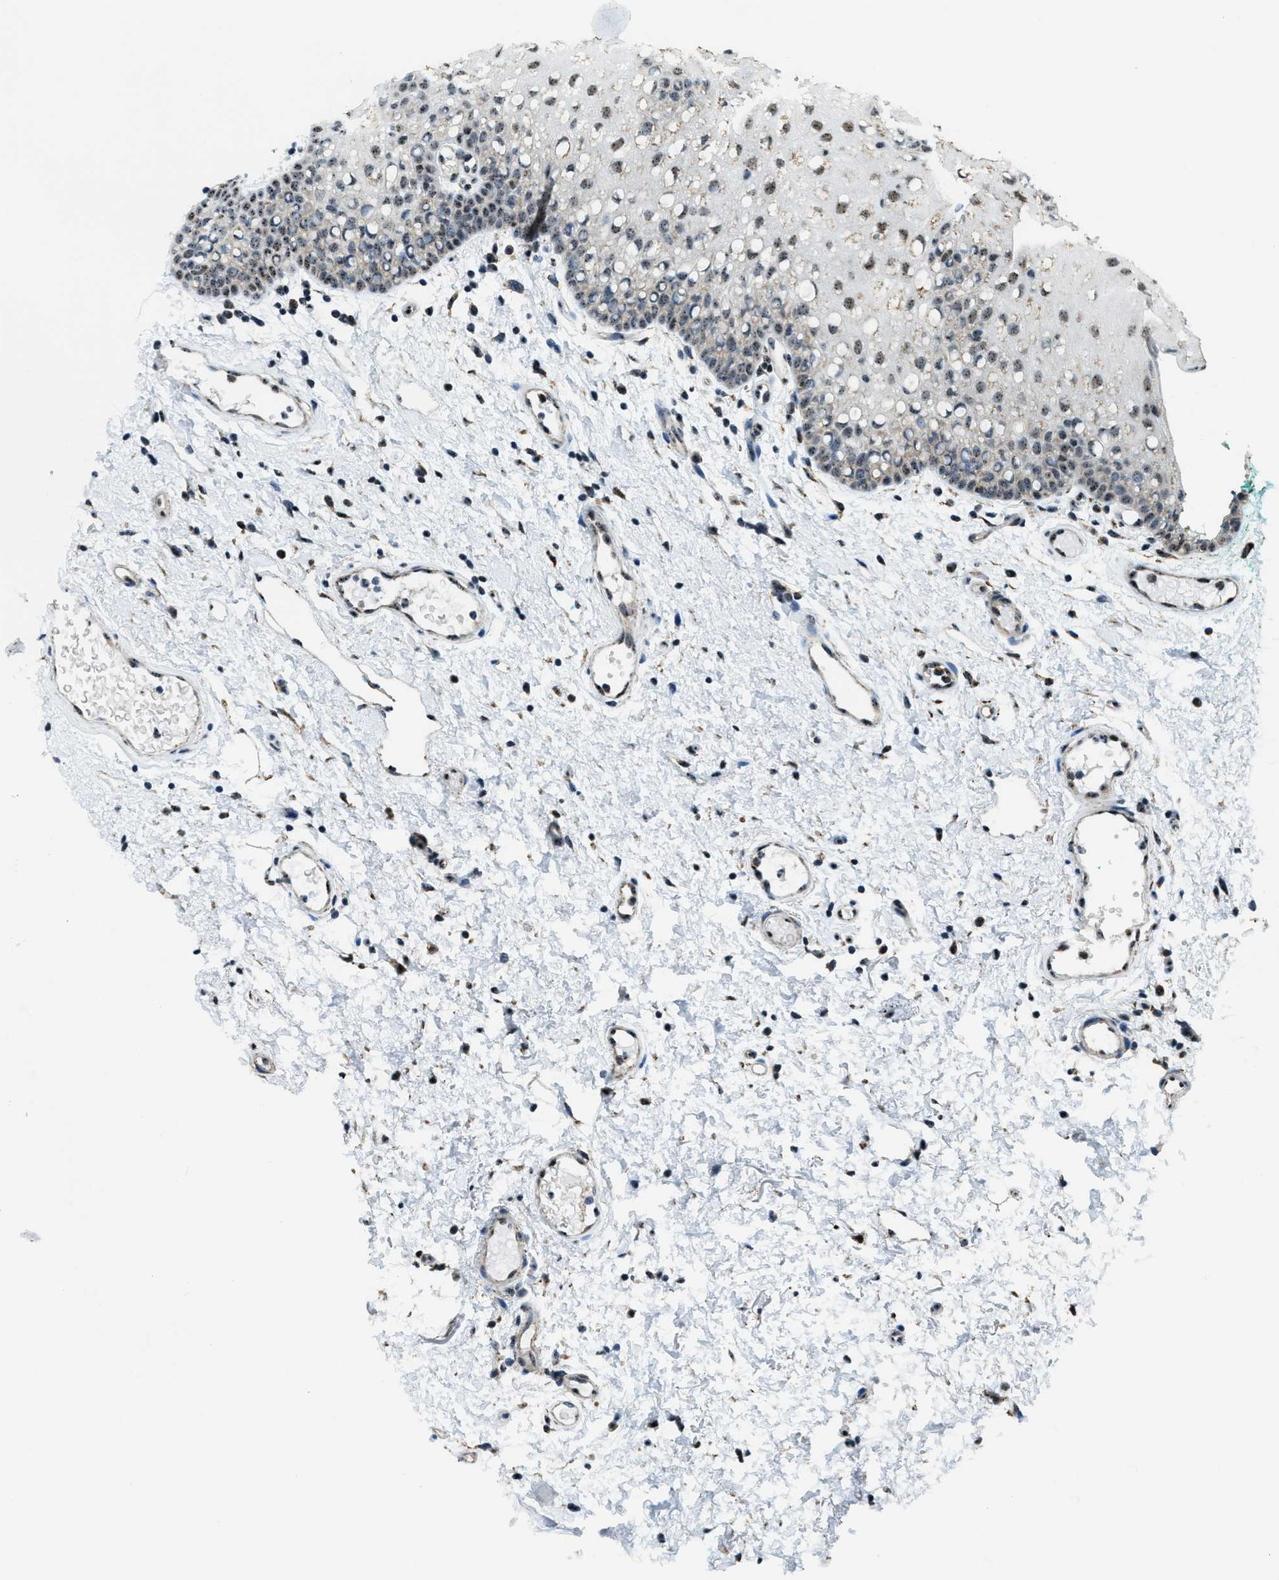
{"staining": {"intensity": "moderate", "quantity": ">75%", "location": "nuclear"}, "tissue": "oral mucosa", "cell_type": "Squamous epithelial cells", "image_type": "normal", "snomed": [{"axis": "morphology", "description": "Normal tissue, NOS"}, {"axis": "morphology", "description": "Squamous cell carcinoma, NOS"}, {"axis": "topography", "description": "Oral tissue"}, {"axis": "topography", "description": "Salivary gland"}, {"axis": "topography", "description": "Head-Neck"}], "caption": "Human oral mucosa stained for a protein (brown) demonstrates moderate nuclear positive expression in about >75% of squamous epithelial cells.", "gene": "SP100", "patient": {"sex": "female", "age": 62}}